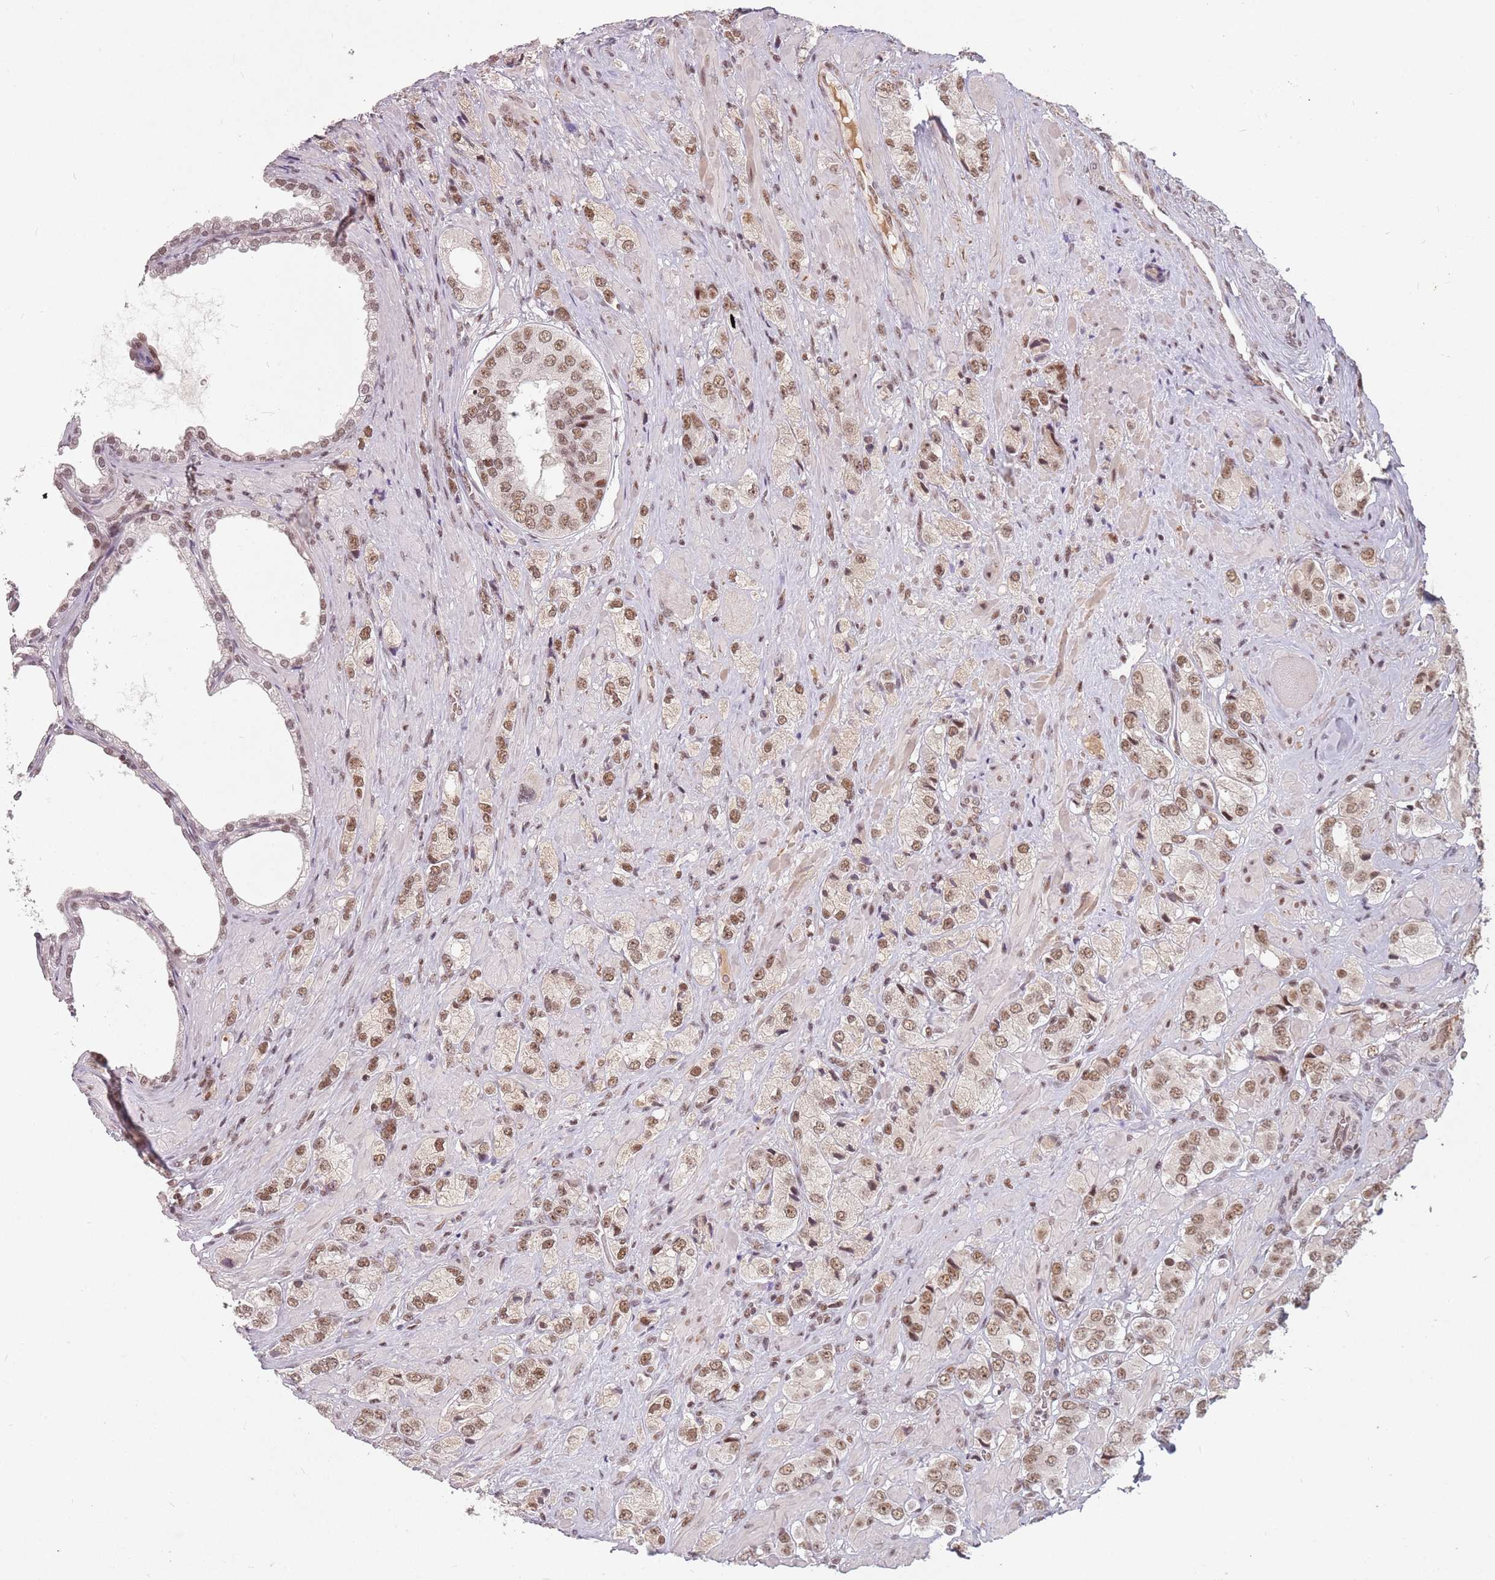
{"staining": {"intensity": "moderate", "quantity": ">75%", "location": "nuclear"}, "tissue": "prostate cancer", "cell_type": "Tumor cells", "image_type": "cancer", "snomed": [{"axis": "morphology", "description": "Adenocarcinoma, High grade"}, {"axis": "topography", "description": "Prostate and seminal vesicle, NOS"}], "caption": "Tumor cells display medium levels of moderate nuclear staining in about >75% of cells in human high-grade adenocarcinoma (prostate).", "gene": "NCBP1", "patient": {"sex": "male", "age": 64}}